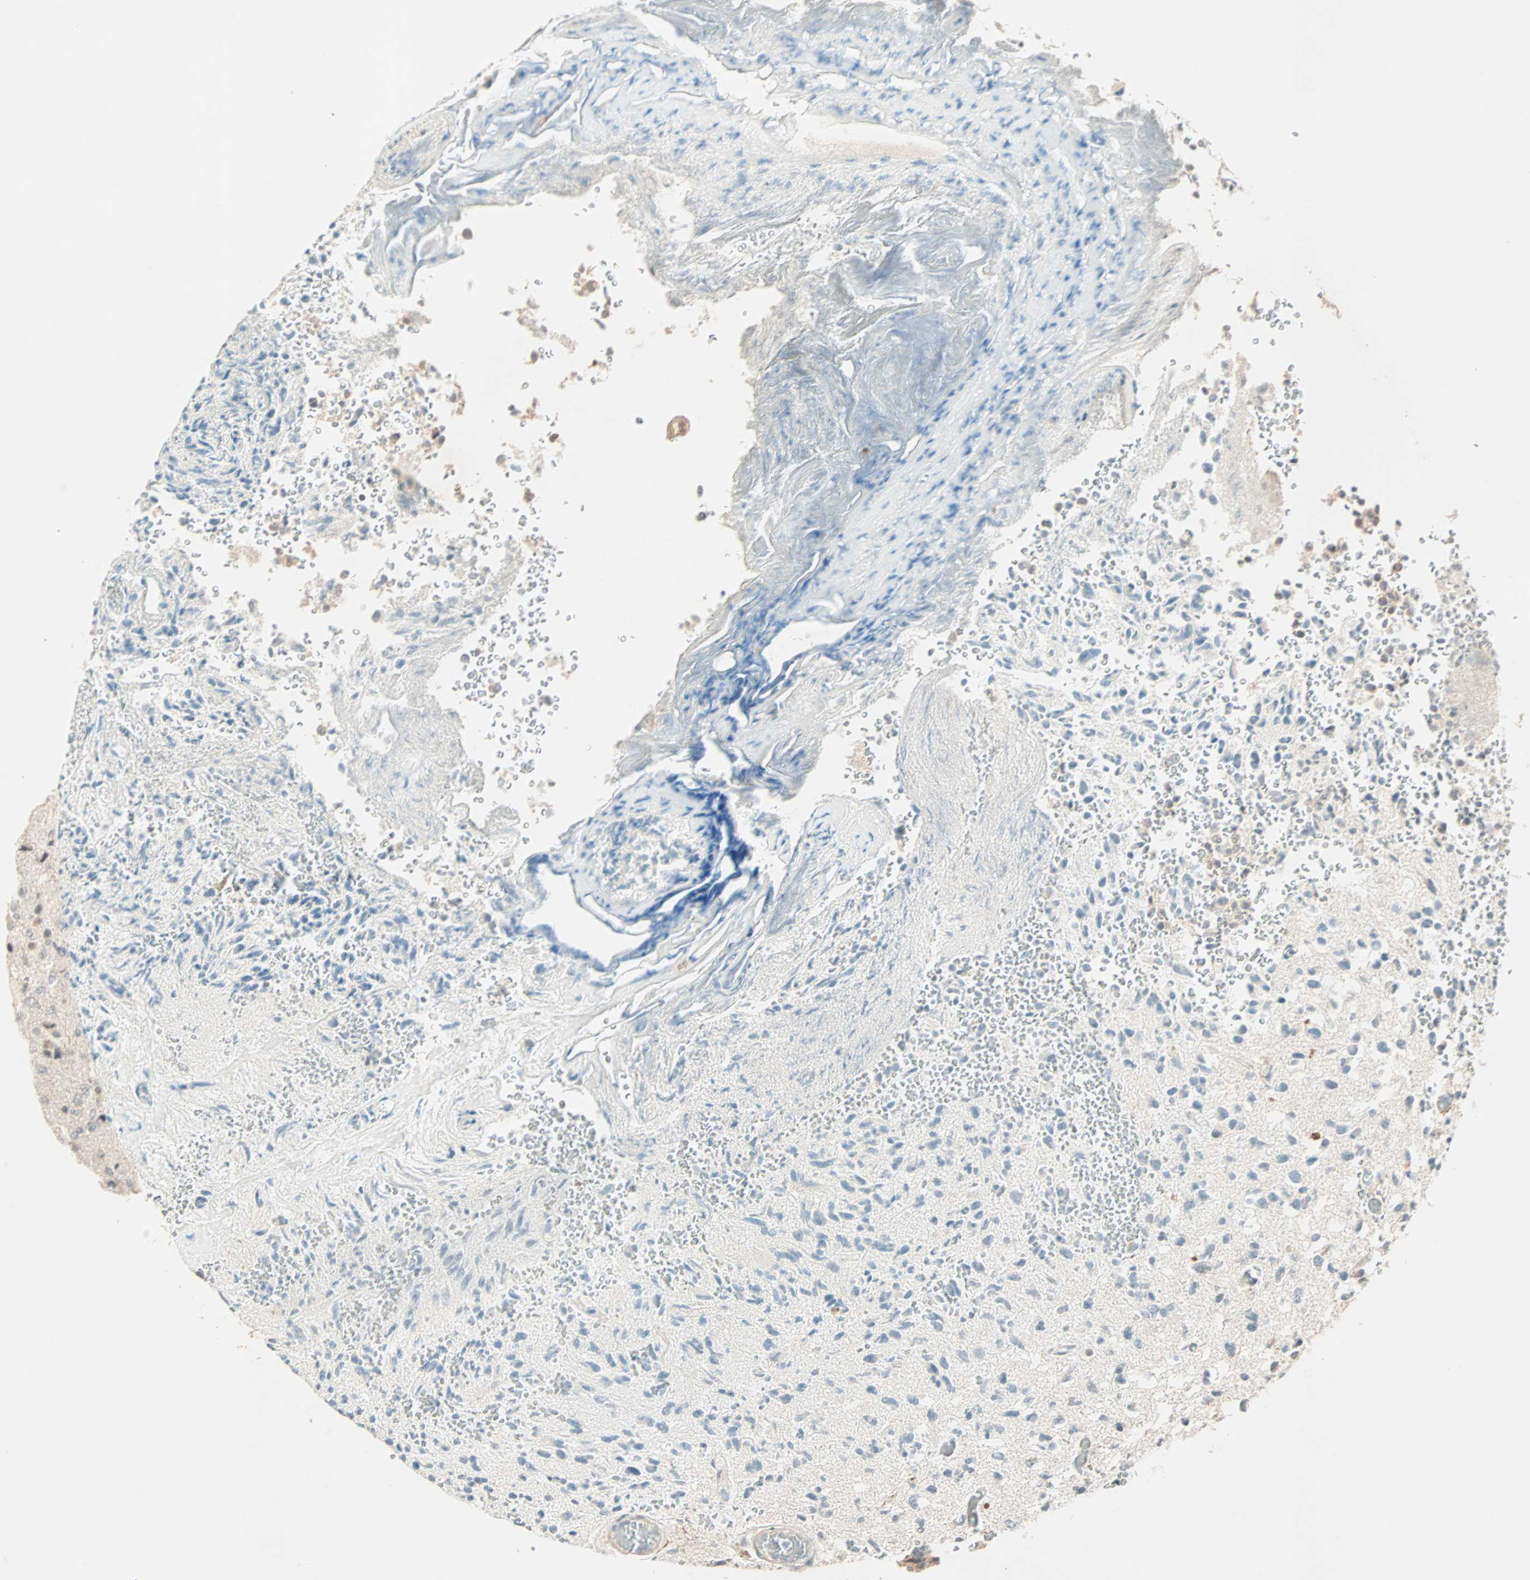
{"staining": {"intensity": "negative", "quantity": "none", "location": "none"}, "tissue": "glioma", "cell_type": "Tumor cells", "image_type": "cancer", "snomed": [{"axis": "morphology", "description": "Glioma, malignant, High grade"}, {"axis": "topography", "description": "pancreas cauda"}], "caption": "Immunohistochemistry (IHC) photomicrograph of glioma stained for a protein (brown), which reveals no staining in tumor cells.", "gene": "PRDM2", "patient": {"sex": "male", "age": 60}}